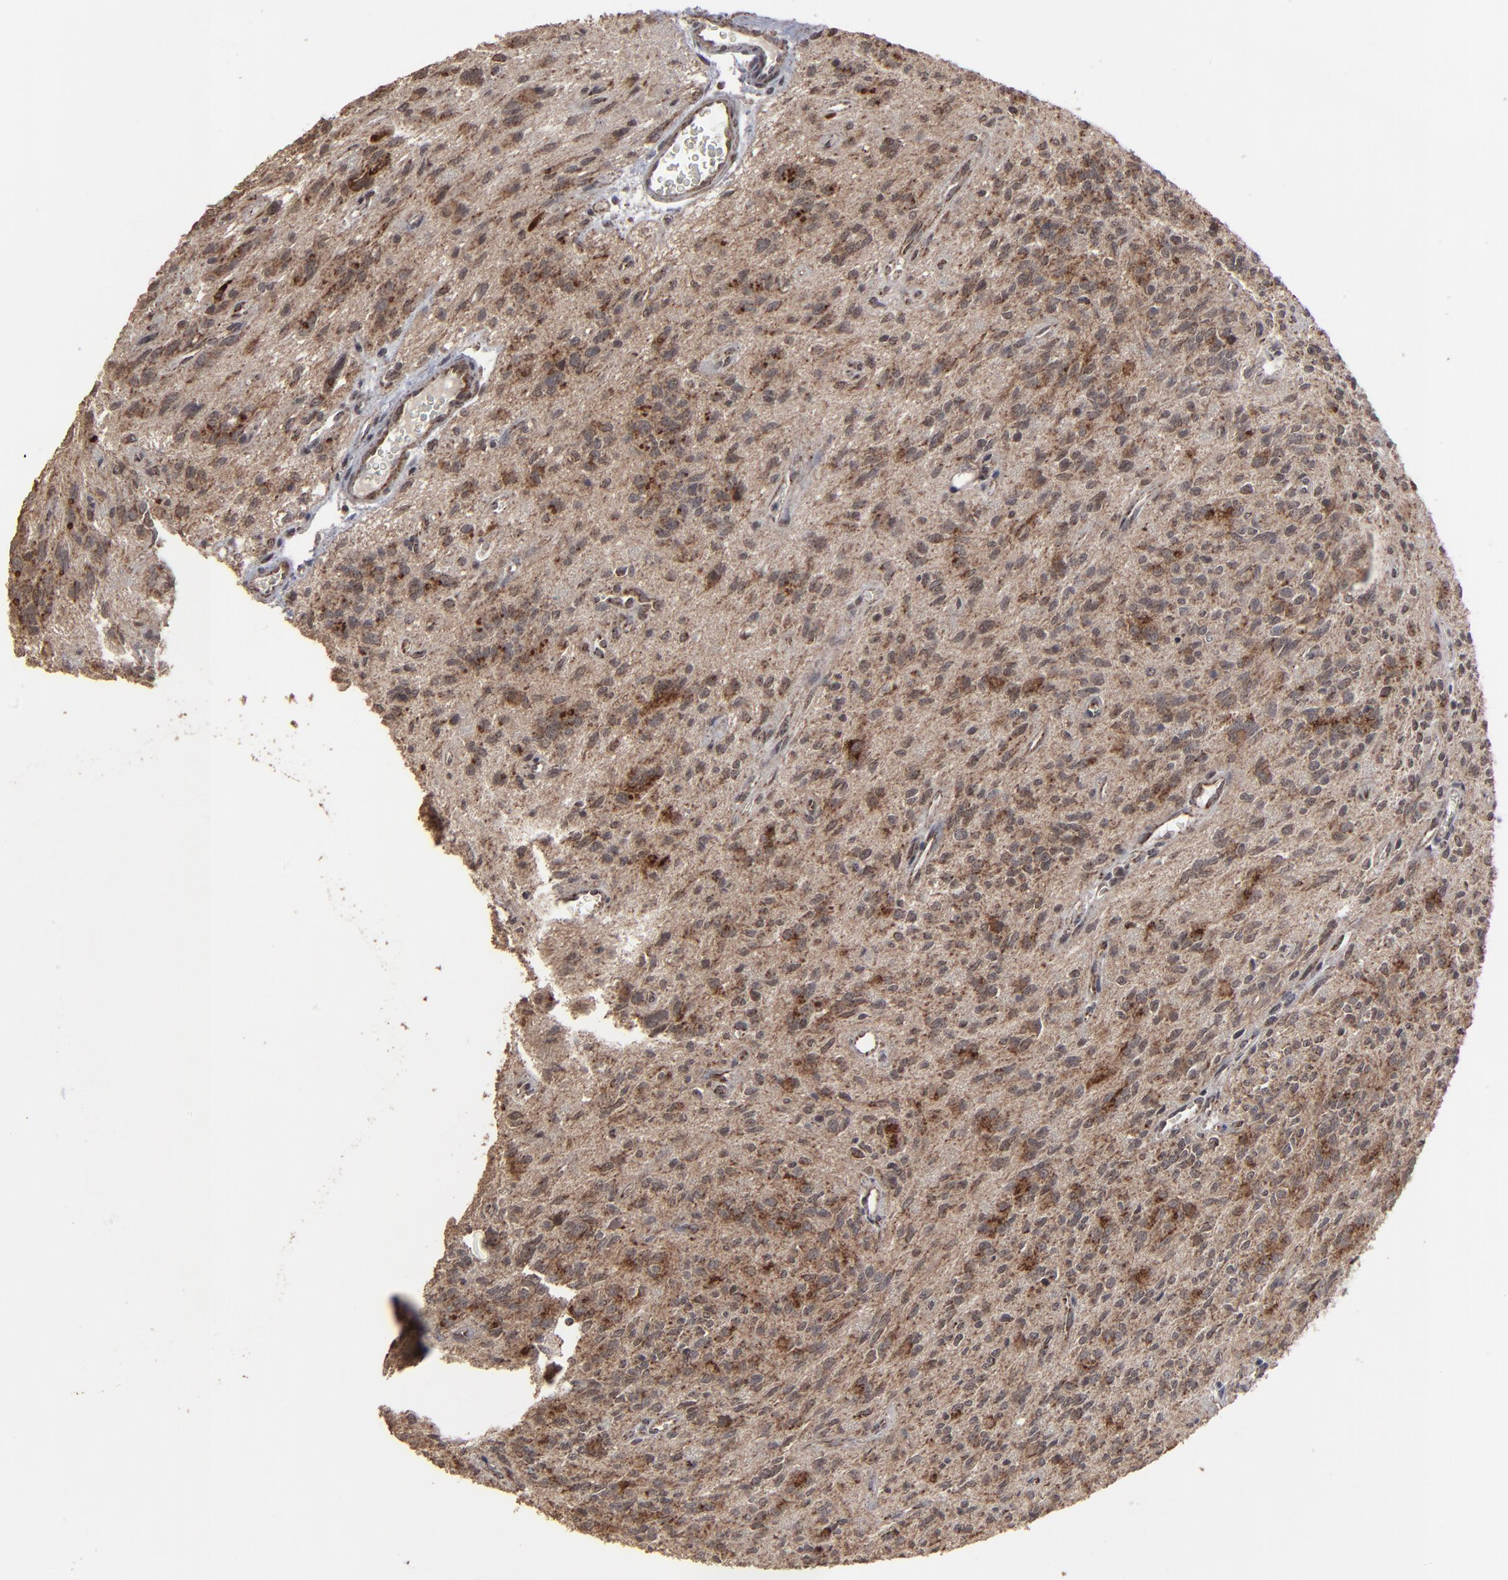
{"staining": {"intensity": "moderate", "quantity": "25%-75%", "location": "cytoplasmic/membranous"}, "tissue": "glioma", "cell_type": "Tumor cells", "image_type": "cancer", "snomed": [{"axis": "morphology", "description": "Glioma, malignant, Low grade"}, {"axis": "topography", "description": "Brain"}], "caption": "Immunohistochemistry histopathology image of human glioma stained for a protein (brown), which reveals medium levels of moderate cytoplasmic/membranous staining in about 25%-75% of tumor cells.", "gene": "BNIP3", "patient": {"sex": "female", "age": 15}}